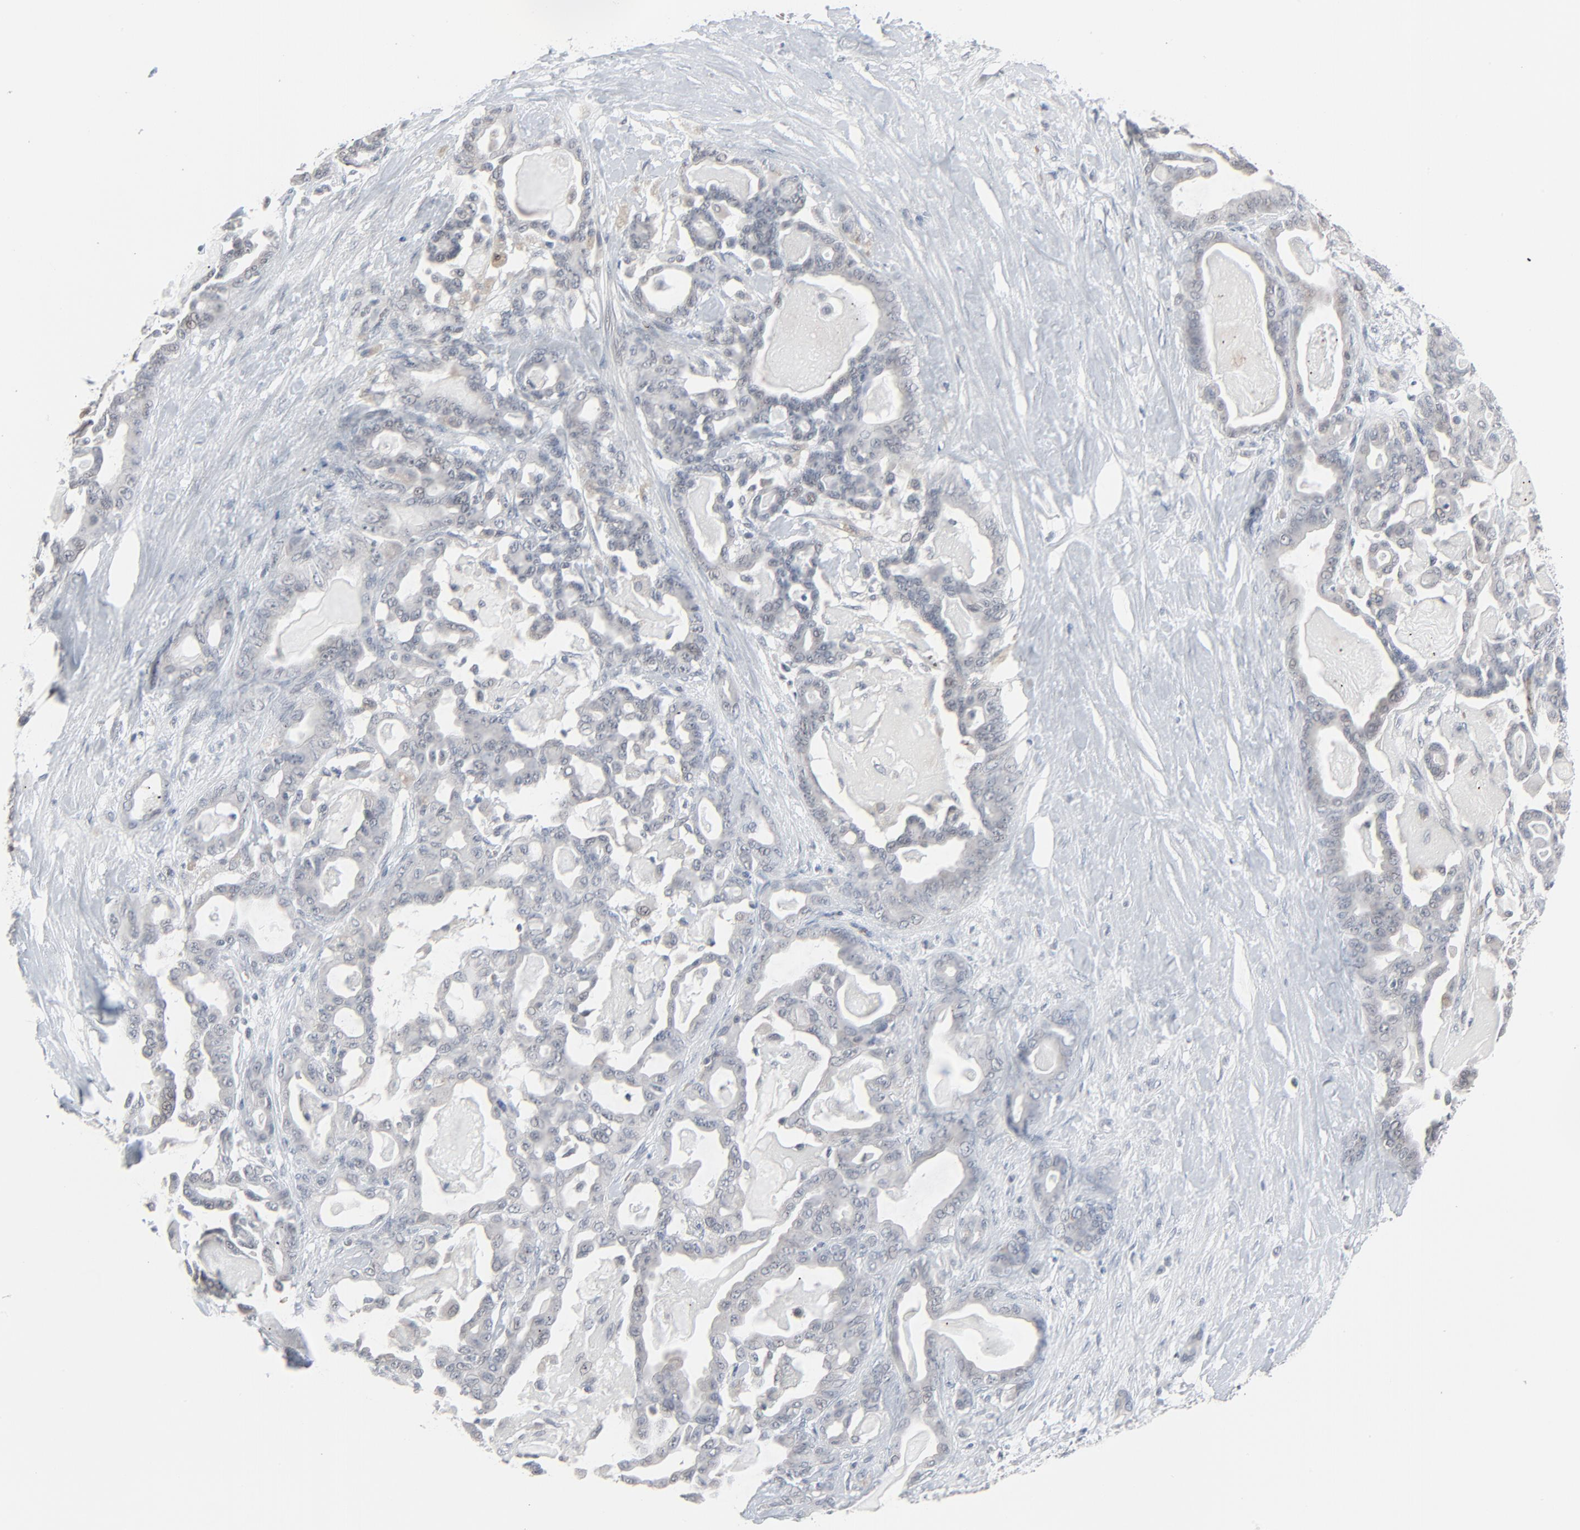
{"staining": {"intensity": "negative", "quantity": "none", "location": "none"}, "tissue": "pancreatic cancer", "cell_type": "Tumor cells", "image_type": "cancer", "snomed": [{"axis": "morphology", "description": "Adenocarcinoma, NOS"}, {"axis": "topography", "description": "Pancreas"}], "caption": "IHC of pancreatic cancer (adenocarcinoma) reveals no staining in tumor cells.", "gene": "SAGE1", "patient": {"sex": "male", "age": 63}}